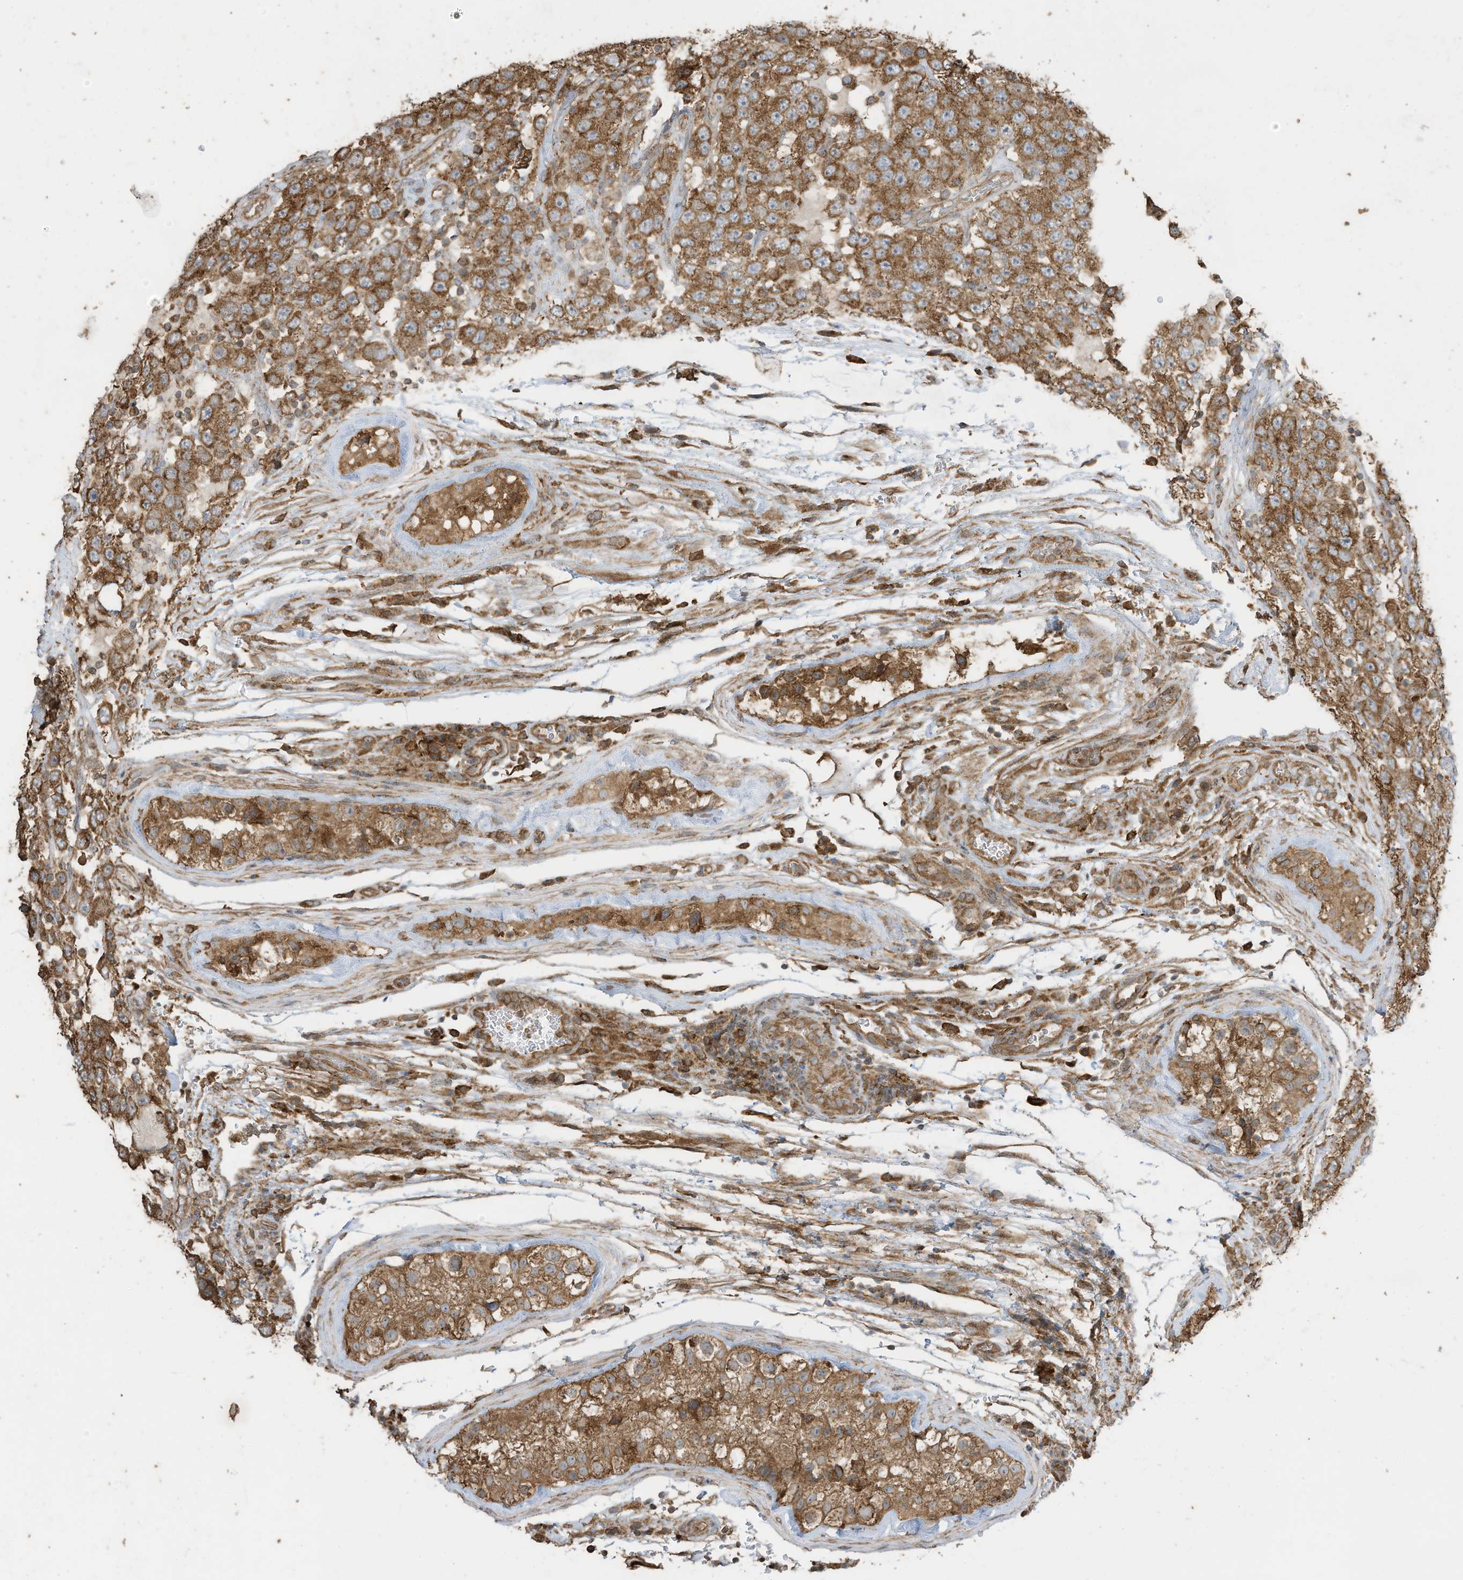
{"staining": {"intensity": "moderate", "quantity": ">75%", "location": "cytoplasmic/membranous"}, "tissue": "testis cancer", "cell_type": "Tumor cells", "image_type": "cancer", "snomed": [{"axis": "morphology", "description": "Carcinoma, Embryonal, NOS"}, {"axis": "topography", "description": "Testis"}], "caption": "Protein expression analysis of human testis cancer reveals moderate cytoplasmic/membranous staining in approximately >75% of tumor cells.", "gene": "CGAS", "patient": {"sex": "male", "age": 36}}